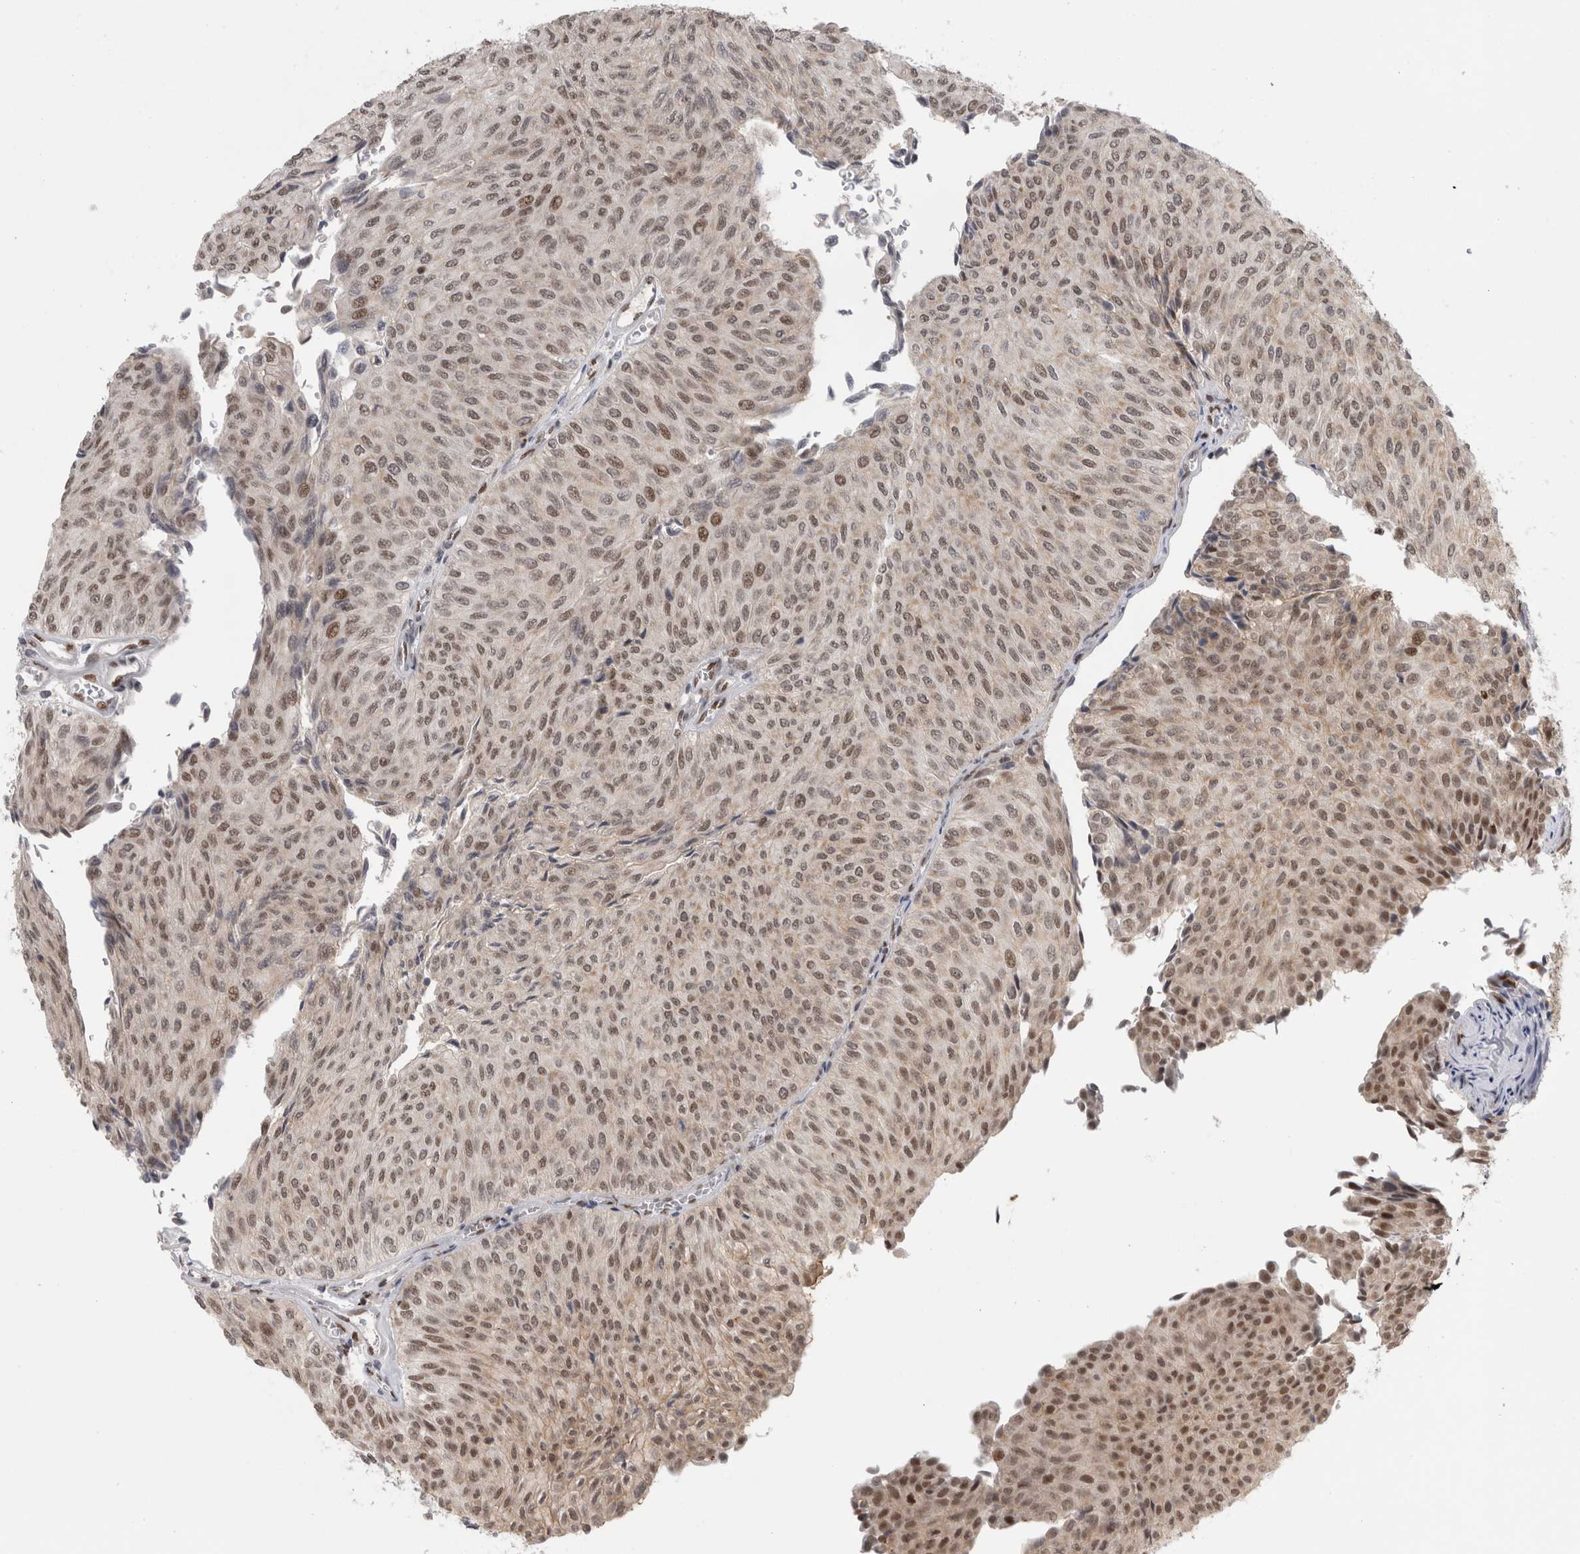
{"staining": {"intensity": "moderate", "quantity": "25%-75%", "location": "cytoplasmic/membranous,nuclear"}, "tissue": "urothelial cancer", "cell_type": "Tumor cells", "image_type": "cancer", "snomed": [{"axis": "morphology", "description": "Urothelial carcinoma, Low grade"}, {"axis": "topography", "description": "Urinary bladder"}], "caption": "Urothelial cancer stained with DAB immunohistochemistry reveals medium levels of moderate cytoplasmic/membranous and nuclear expression in about 25%-75% of tumor cells.", "gene": "SRARP", "patient": {"sex": "male", "age": 78}}